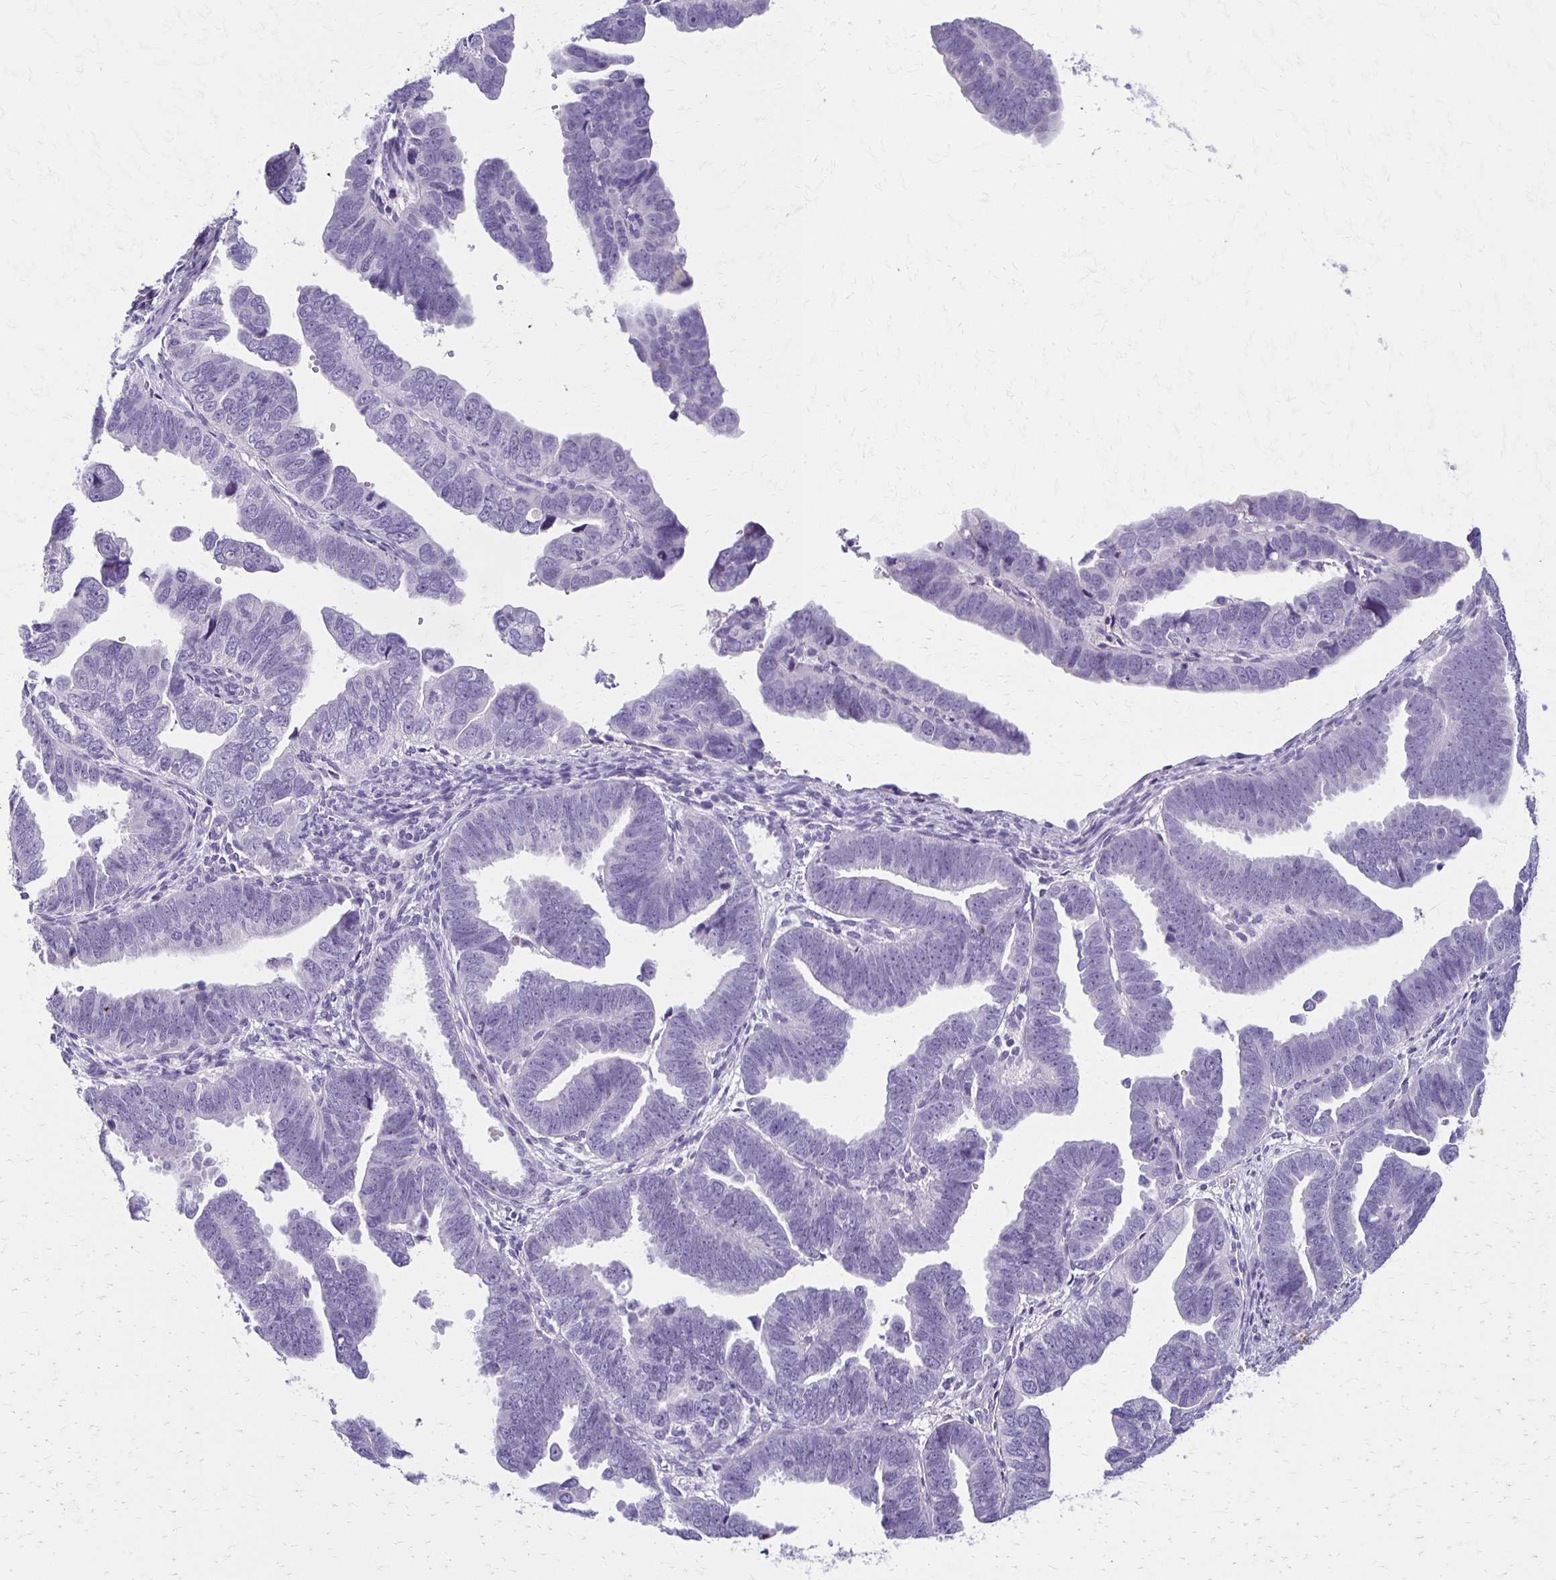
{"staining": {"intensity": "negative", "quantity": "none", "location": "none"}, "tissue": "endometrial cancer", "cell_type": "Tumor cells", "image_type": "cancer", "snomed": [{"axis": "morphology", "description": "Adenocarcinoma, NOS"}, {"axis": "topography", "description": "Endometrium"}], "caption": "Immunohistochemical staining of endometrial adenocarcinoma reveals no significant staining in tumor cells.", "gene": "BBS12", "patient": {"sex": "female", "age": 75}}